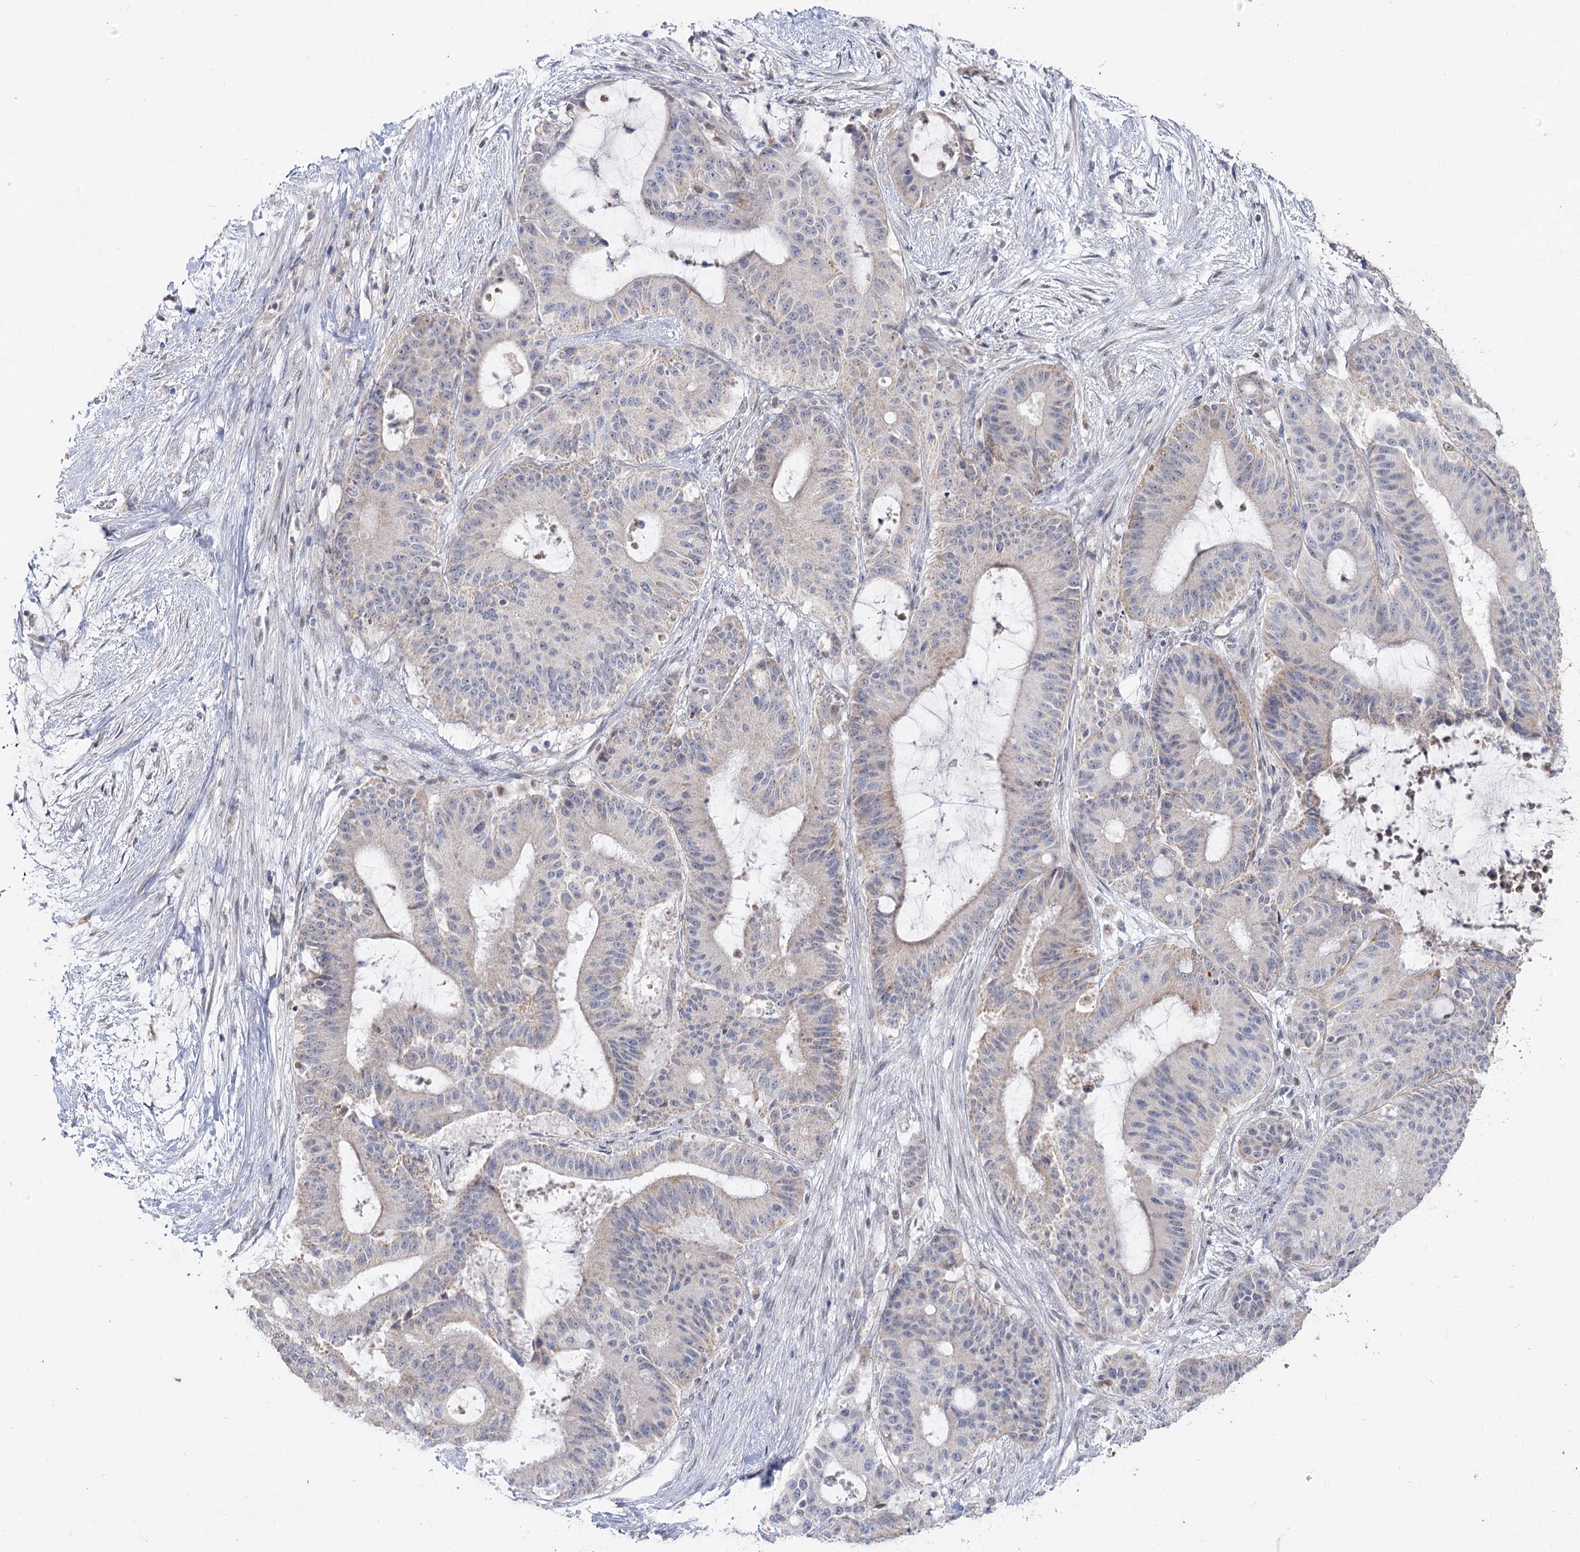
{"staining": {"intensity": "weak", "quantity": "<25%", "location": "cytoplasmic/membranous"}, "tissue": "liver cancer", "cell_type": "Tumor cells", "image_type": "cancer", "snomed": [{"axis": "morphology", "description": "Normal tissue, NOS"}, {"axis": "morphology", "description": "Cholangiocarcinoma"}, {"axis": "topography", "description": "Liver"}, {"axis": "topography", "description": "Peripheral nerve tissue"}], "caption": "This image is of liver cancer (cholangiocarcinoma) stained with immunohistochemistry to label a protein in brown with the nuclei are counter-stained blue. There is no expression in tumor cells.", "gene": "RUFY4", "patient": {"sex": "female", "age": 73}}